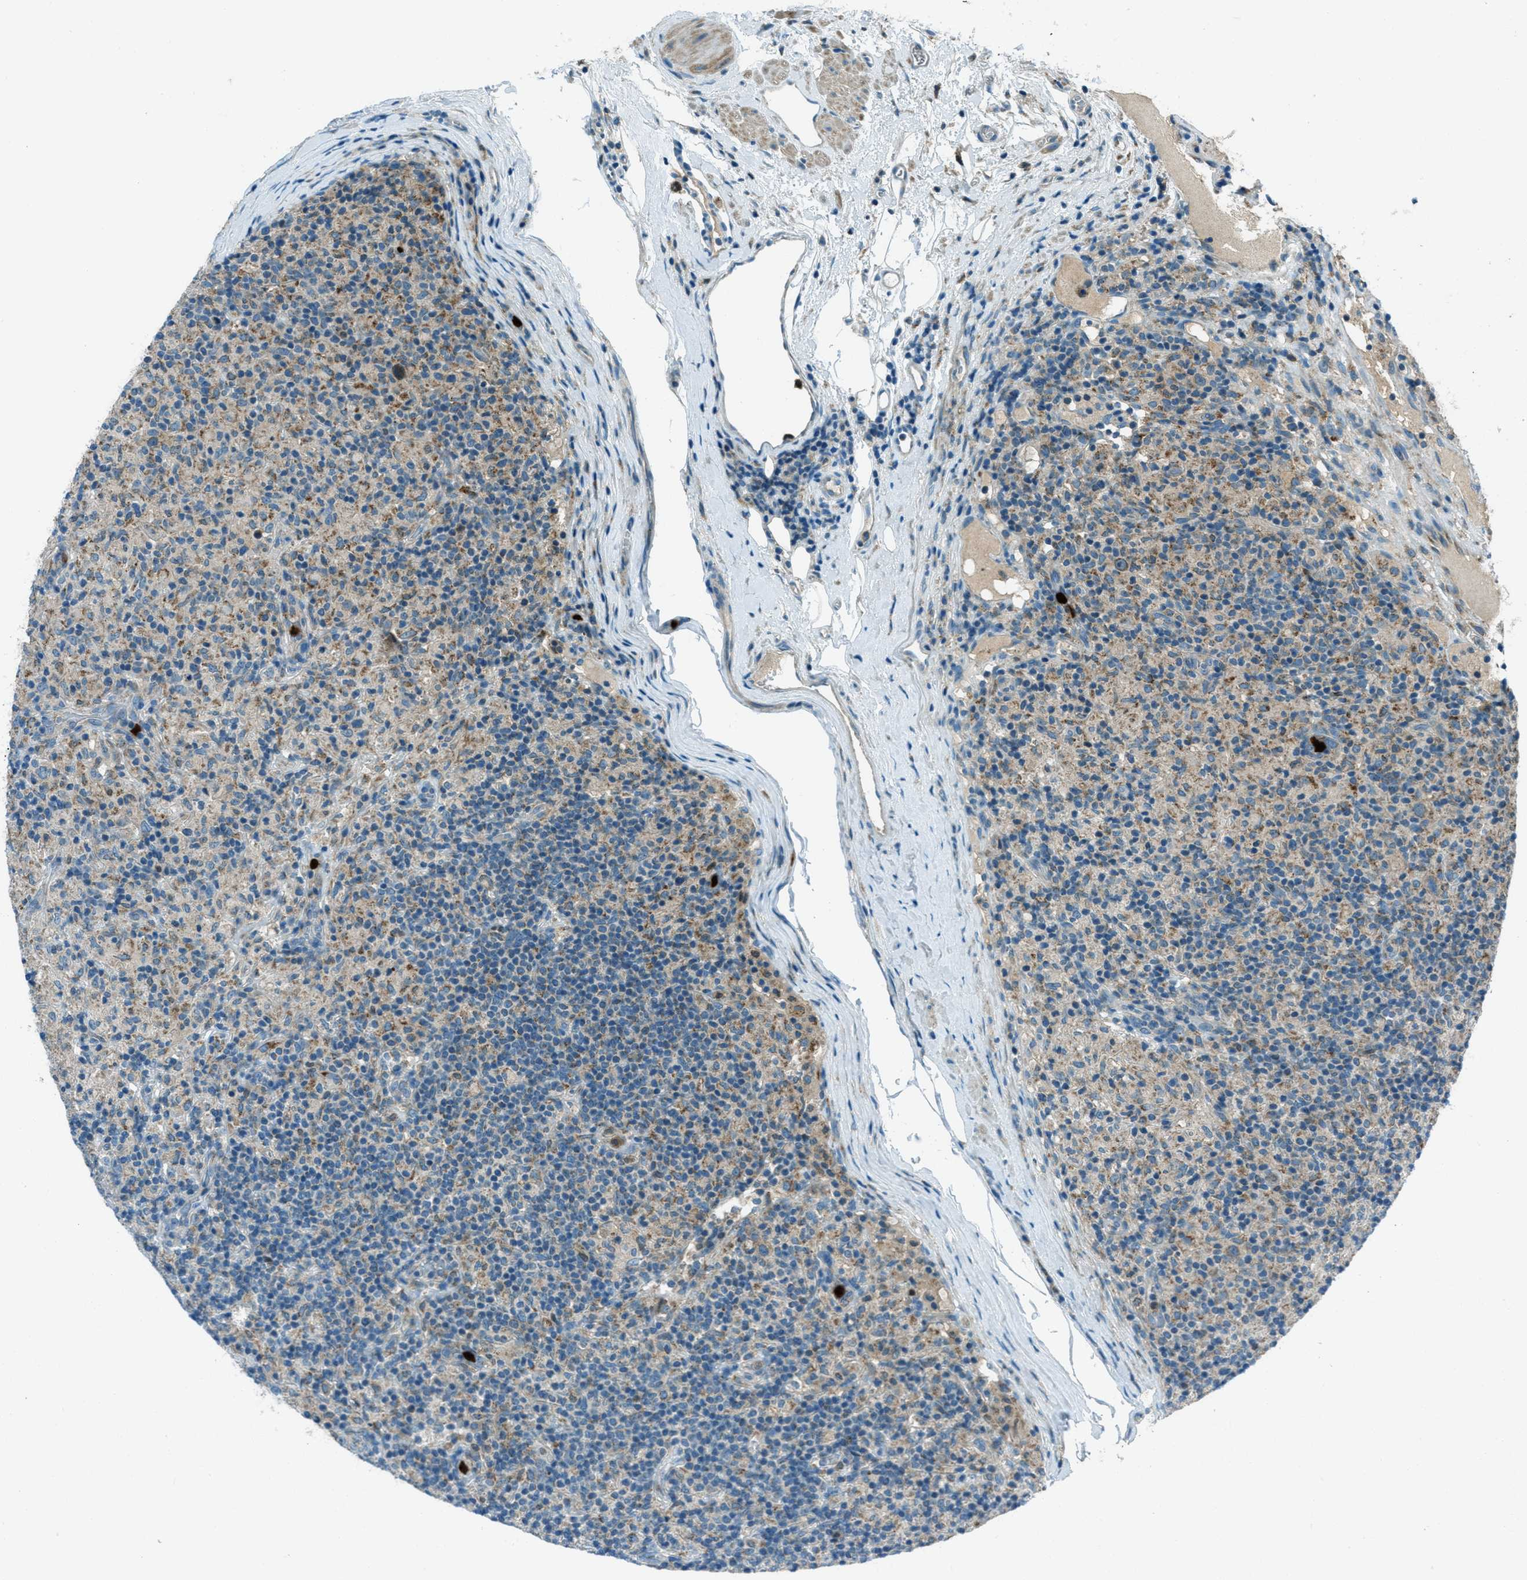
{"staining": {"intensity": "moderate", "quantity": "<25%", "location": "cytoplasmic/membranous"}, "tissue": "lymphoma", "cell_type": "Tumor cells", "image_type": "cancer", "snomed": [{"axis": "morphology", "description": "Hodgkin's disease, NOS"}, {"axis": "topography", "description": "Lymph node"}], "caption": "IHC micrograph of lymphoma stained for a protein (brown), which displays low levels of moderate cytoplasmic/membranous expression in approximately <25% of tumor cells.", "gene": "FAR1", "patient": {"sex": "male", "age": 70}}